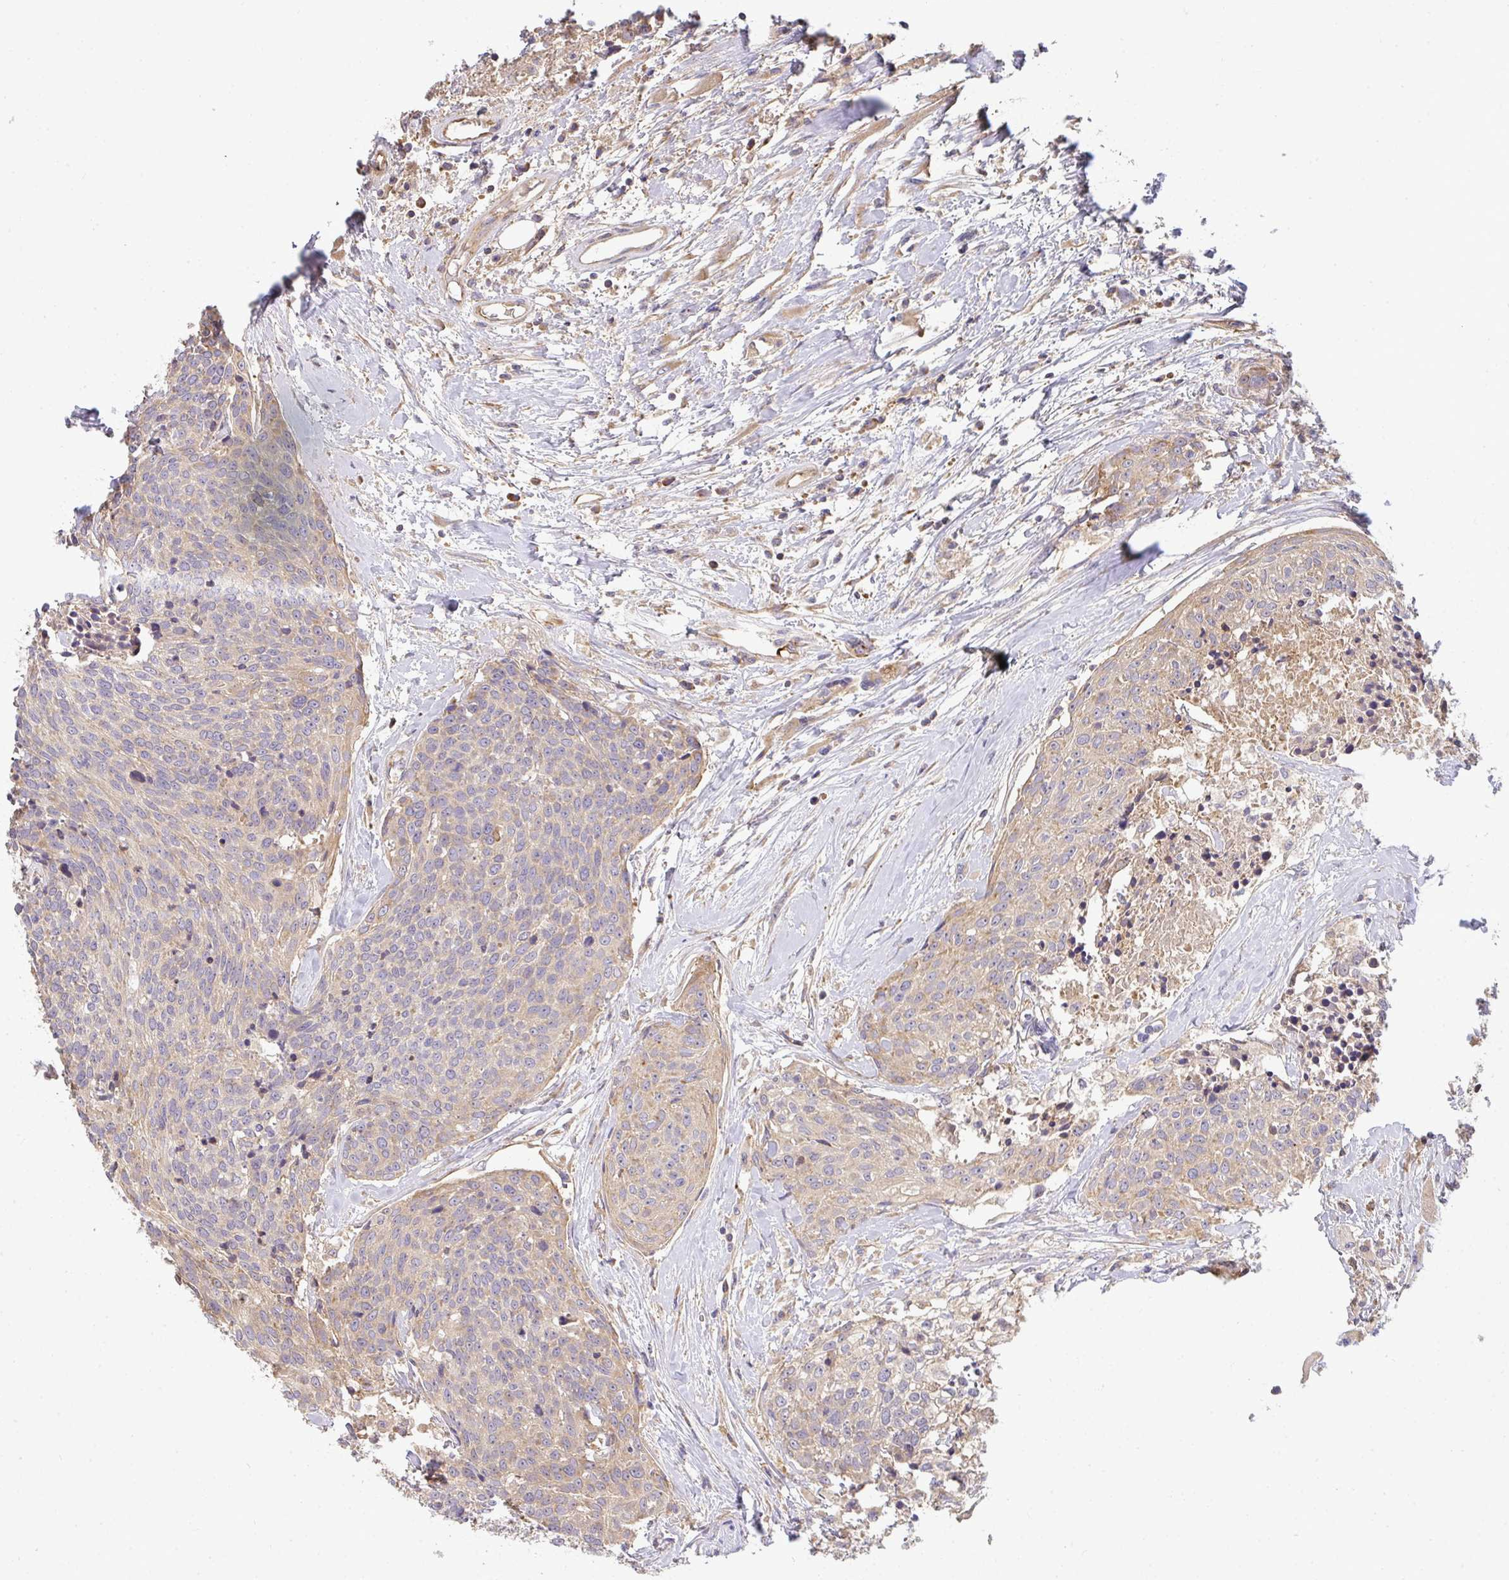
{"staining": {"intensity": "weak", "quantity": ">75%", "location": "cytoplasmic/membranous"}, "tissue": "head and neck cancer", "cell_type": "Tumor cells", "image_type": "cancer", "snomed": [{"axis": "morphology", "description": "Squamous cell carcinoma, NOS"}, {"axis": "topography", "description": "Oral tissue"}, {"axis": "topography", "description": "Head-Neck"}], "caption": "IHC of head and neck cancer reveals low levels of weak cytoplasmic/membranous positivity in approximately >75% of tumor cells.", "gene": "B4GALT6", "patient": {"sex": "male", "age": 64}}